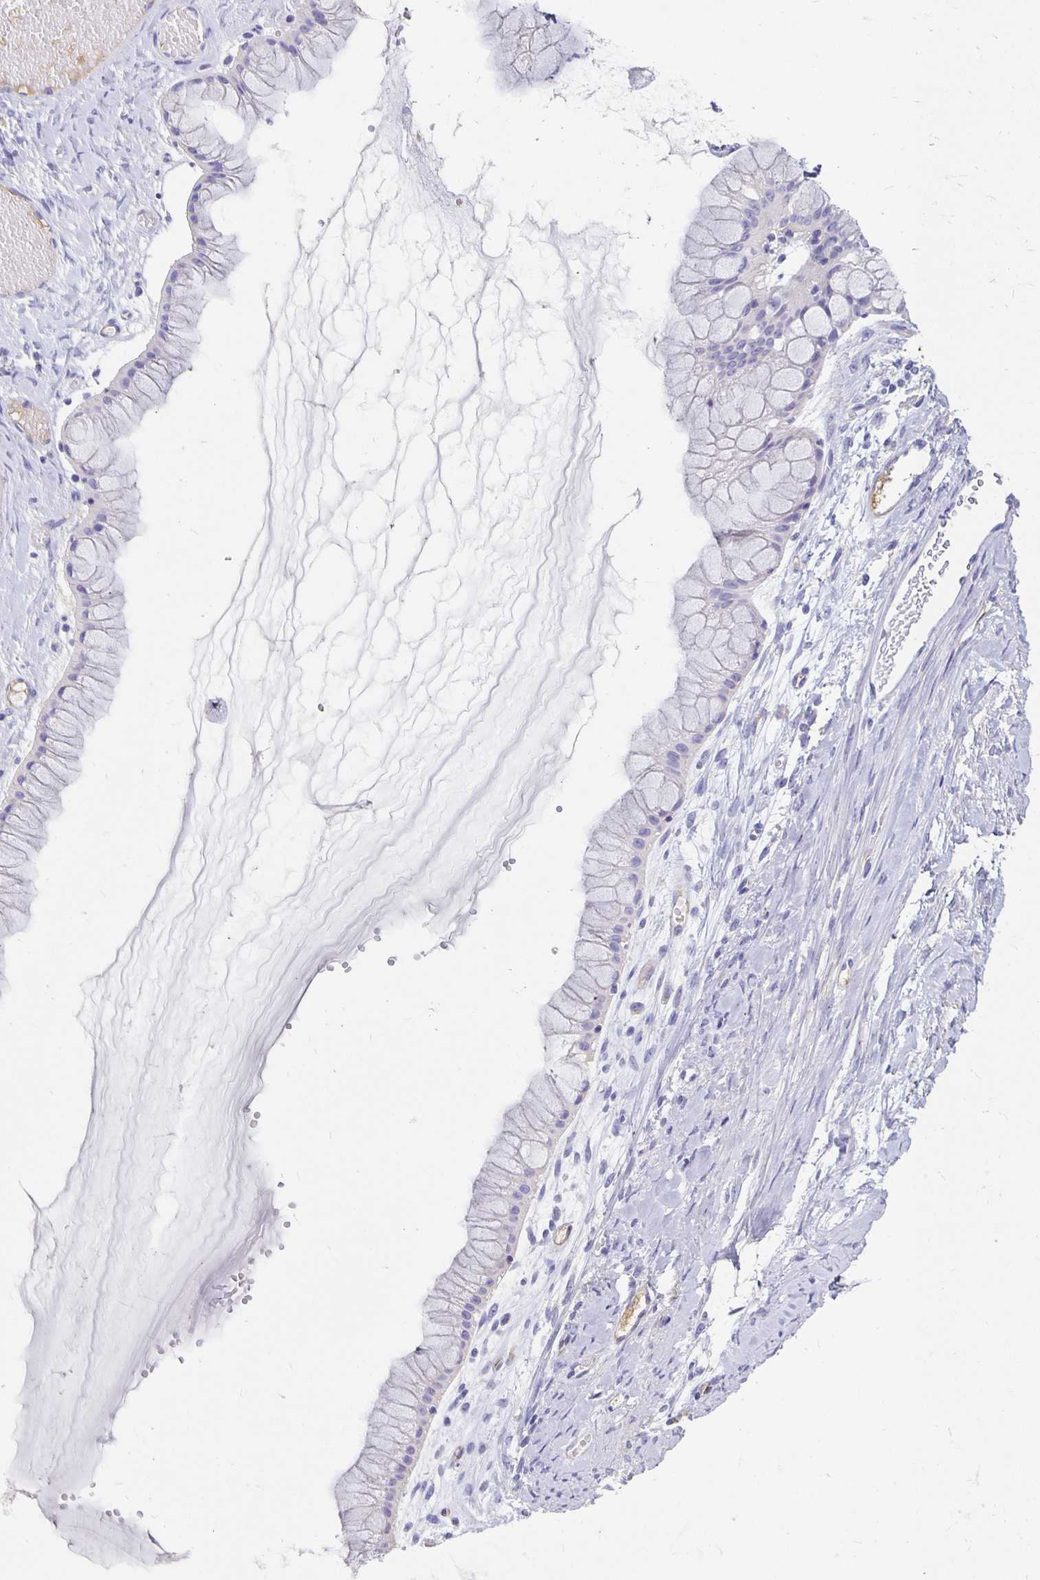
{"staining": {"intensity": "negative", "quantity": "none", "location": "none"}, "tissue": "ovarian cancer", "cell_type": "Tumor cells", "image_type": "cancer", "snomed": [{"axis": "morphology", "description": "Cystadenocarcinoma, mucinous, NOS"}, {"axis": "topography", "description": "Ovary"}], "caption": "Immunohistochemical staining of human ovarian cancer exhibits no significant expression in tumor cells.", "gene": "APOB", "patient": {"sex": "female", "age": 61}}